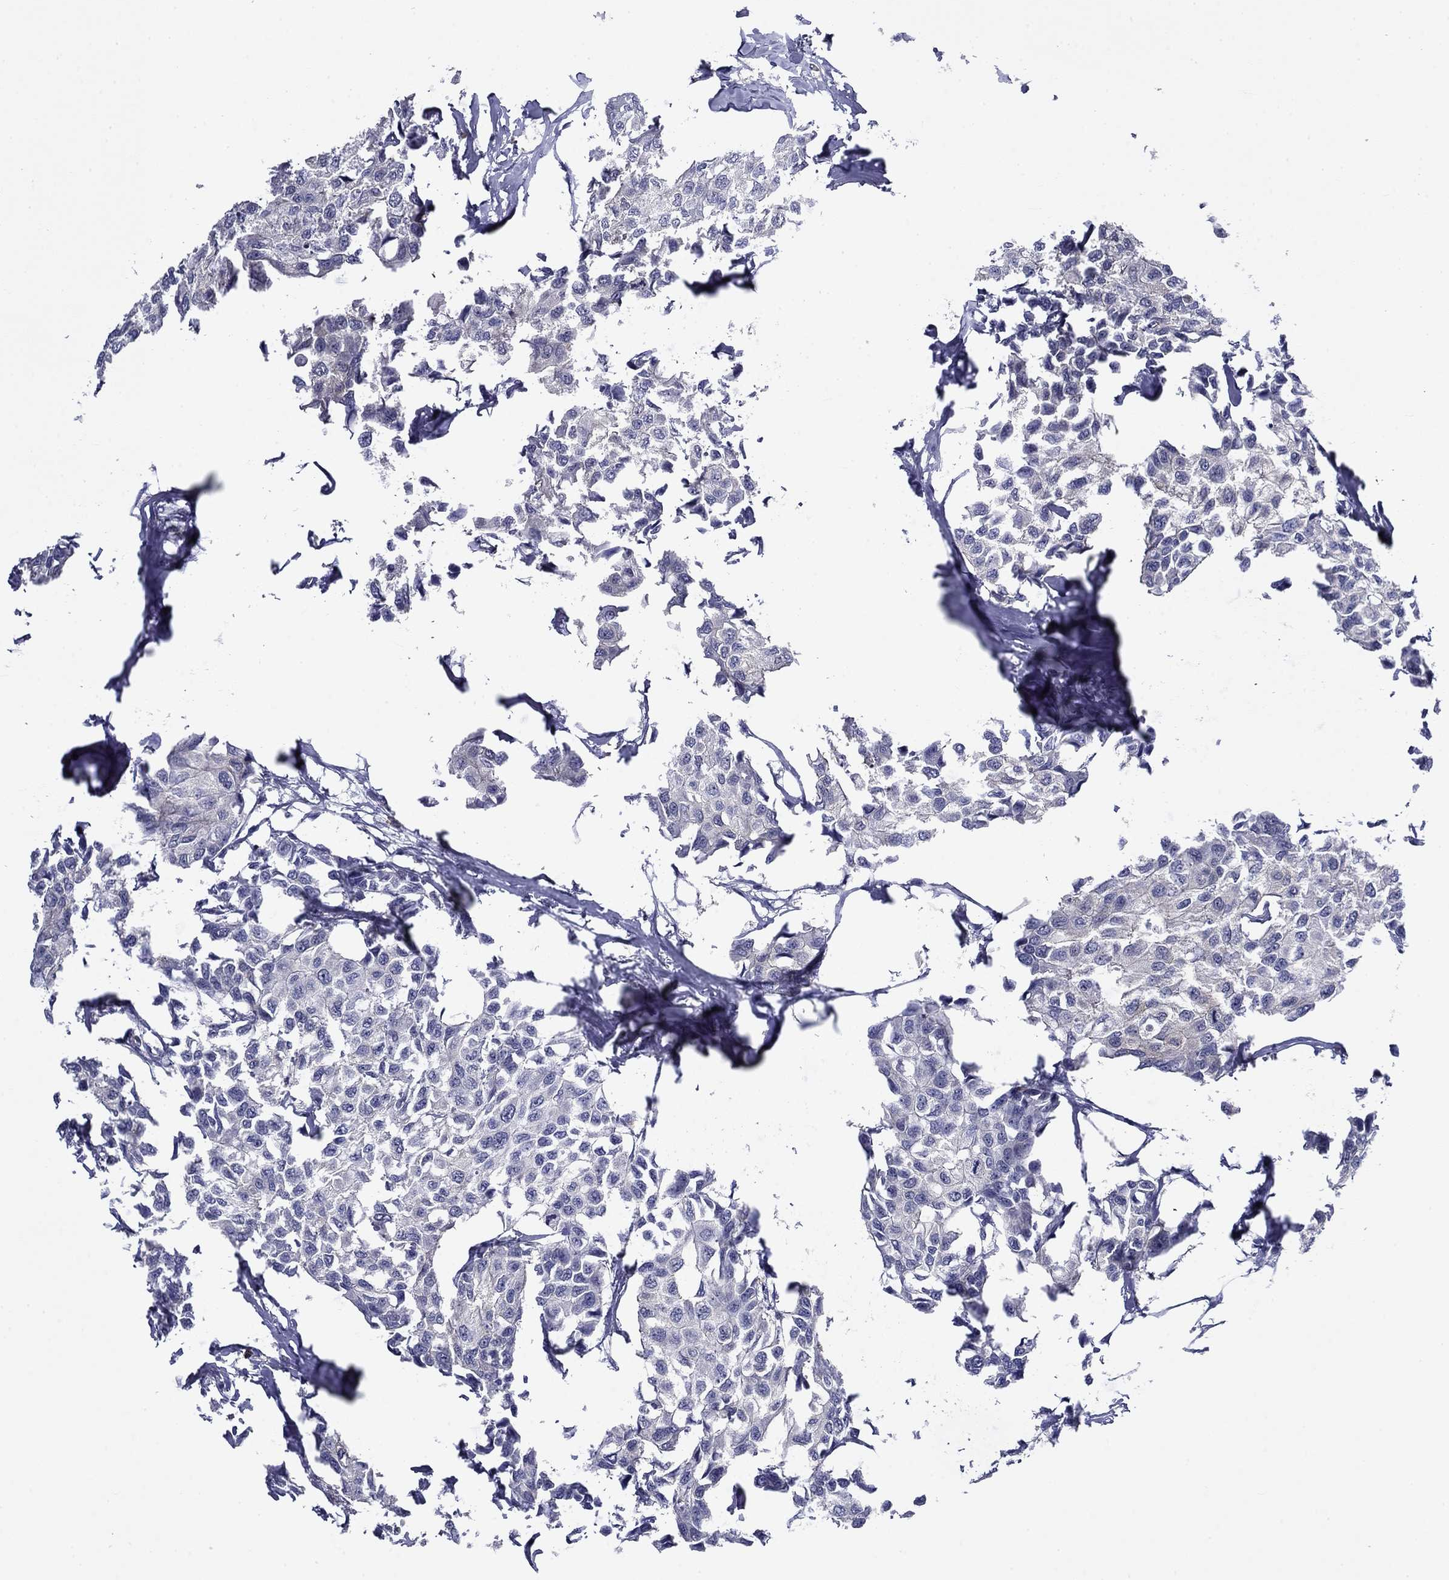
{"staining": {"intensity": "negative", "quantity": "none", "location": "none"}, "tissue": "breast cancer", "cell_type": "Tumor cells", "image_type": "cancer", "snomed": [{"axis": "morphology", "description": "Duct carcinoma"}, {"axis": "topography", "description": "Breast"}], "caption": "This is an immunohistochemistry (IHC) image of human breast invasive ductal carcinoma. There is no positivity in tumor cells.", "gene": "POU2F2", "patient": {"sex": "female", "age": 80}}